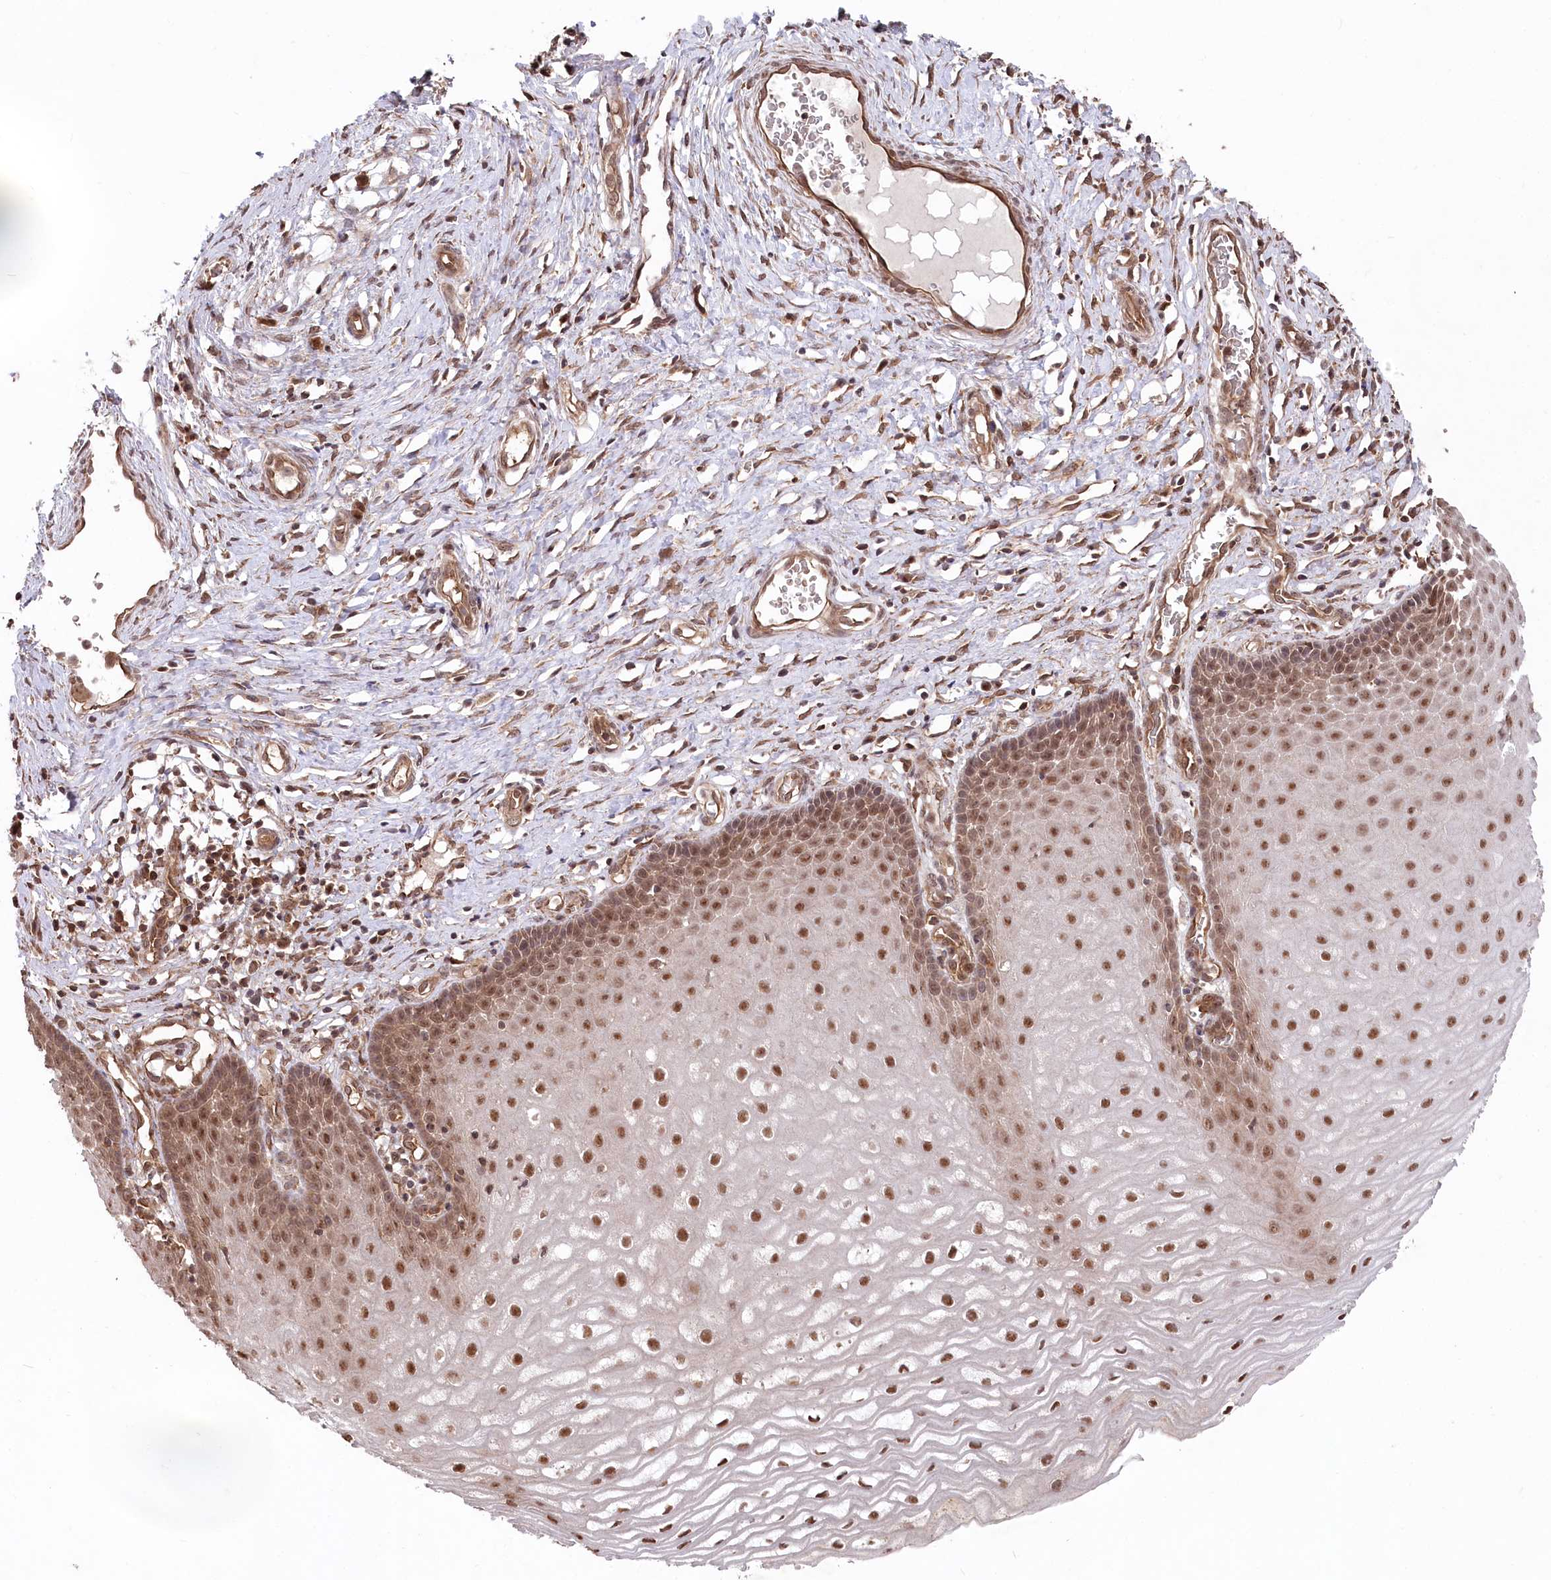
{"staining": {"intensity": "moderate", "quantity": "25%-75%", "location": "cytoplasmic/membranous,nuclear"}, "tissue": "cervix", "cell_type": "Glandular cells", "image_type": "normal", "snomed": [{"axis": "morphology", "description": "Normal tissue, NOS"}, {"axis": "topography", "description": "Cervix"}], "caption": "Protein expression analysis of unremarkable human cervix reveals moderate cytoplasmic/membranous,nuclear positivity in about 25%-75% of glandular cells. The staining was performed using DAB (3,3'-diaminobenzidine), with brown indicating positive protein expression. Nuclei are stained blue with hematoxylin.", "gene": "PSMA1", "patient": {"sex": "female", "age": 55}}